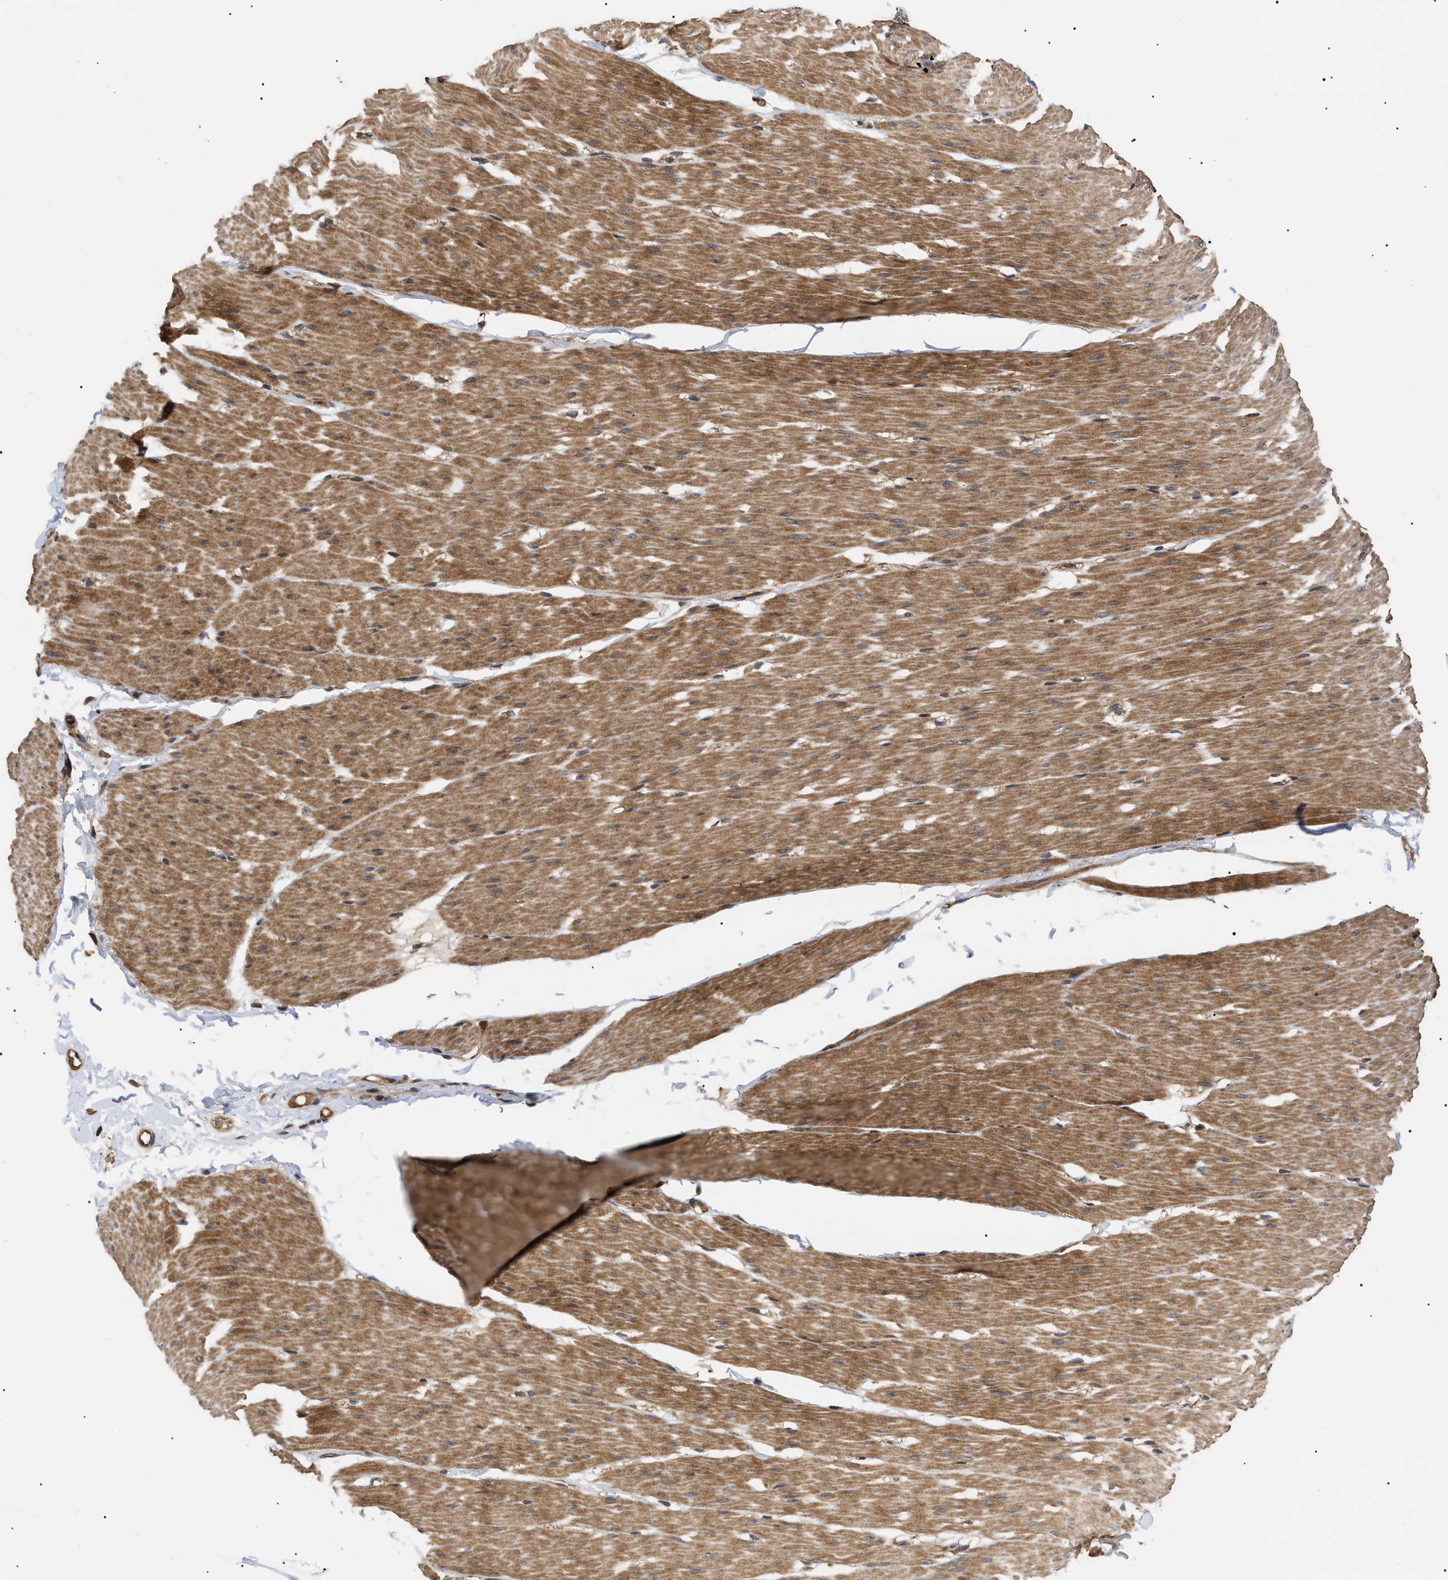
{"staining": {"intensity": "moderate", "quantity": ">75%", "location": "cytoplasmic/membranous"}, "tissue": "smooth muscle", "cell_type": "Smooth muscle cells", "image_type": "normal", "snomed": [{"axis": "morphology", "description": "Normal tissue, NOS"}, {"axis": "topography", "description": "Smooth muscle"}, {"axis": "topography", "description": "Colon"}], "caption": "The histopathology image exhibits a brown stain indicating the presence of a protein in the cytoplasmic/membranous of smooth muscle cells in smooth muscle.", "gene": "ASTL", "patient": {"sex": "male", "age": 67}}